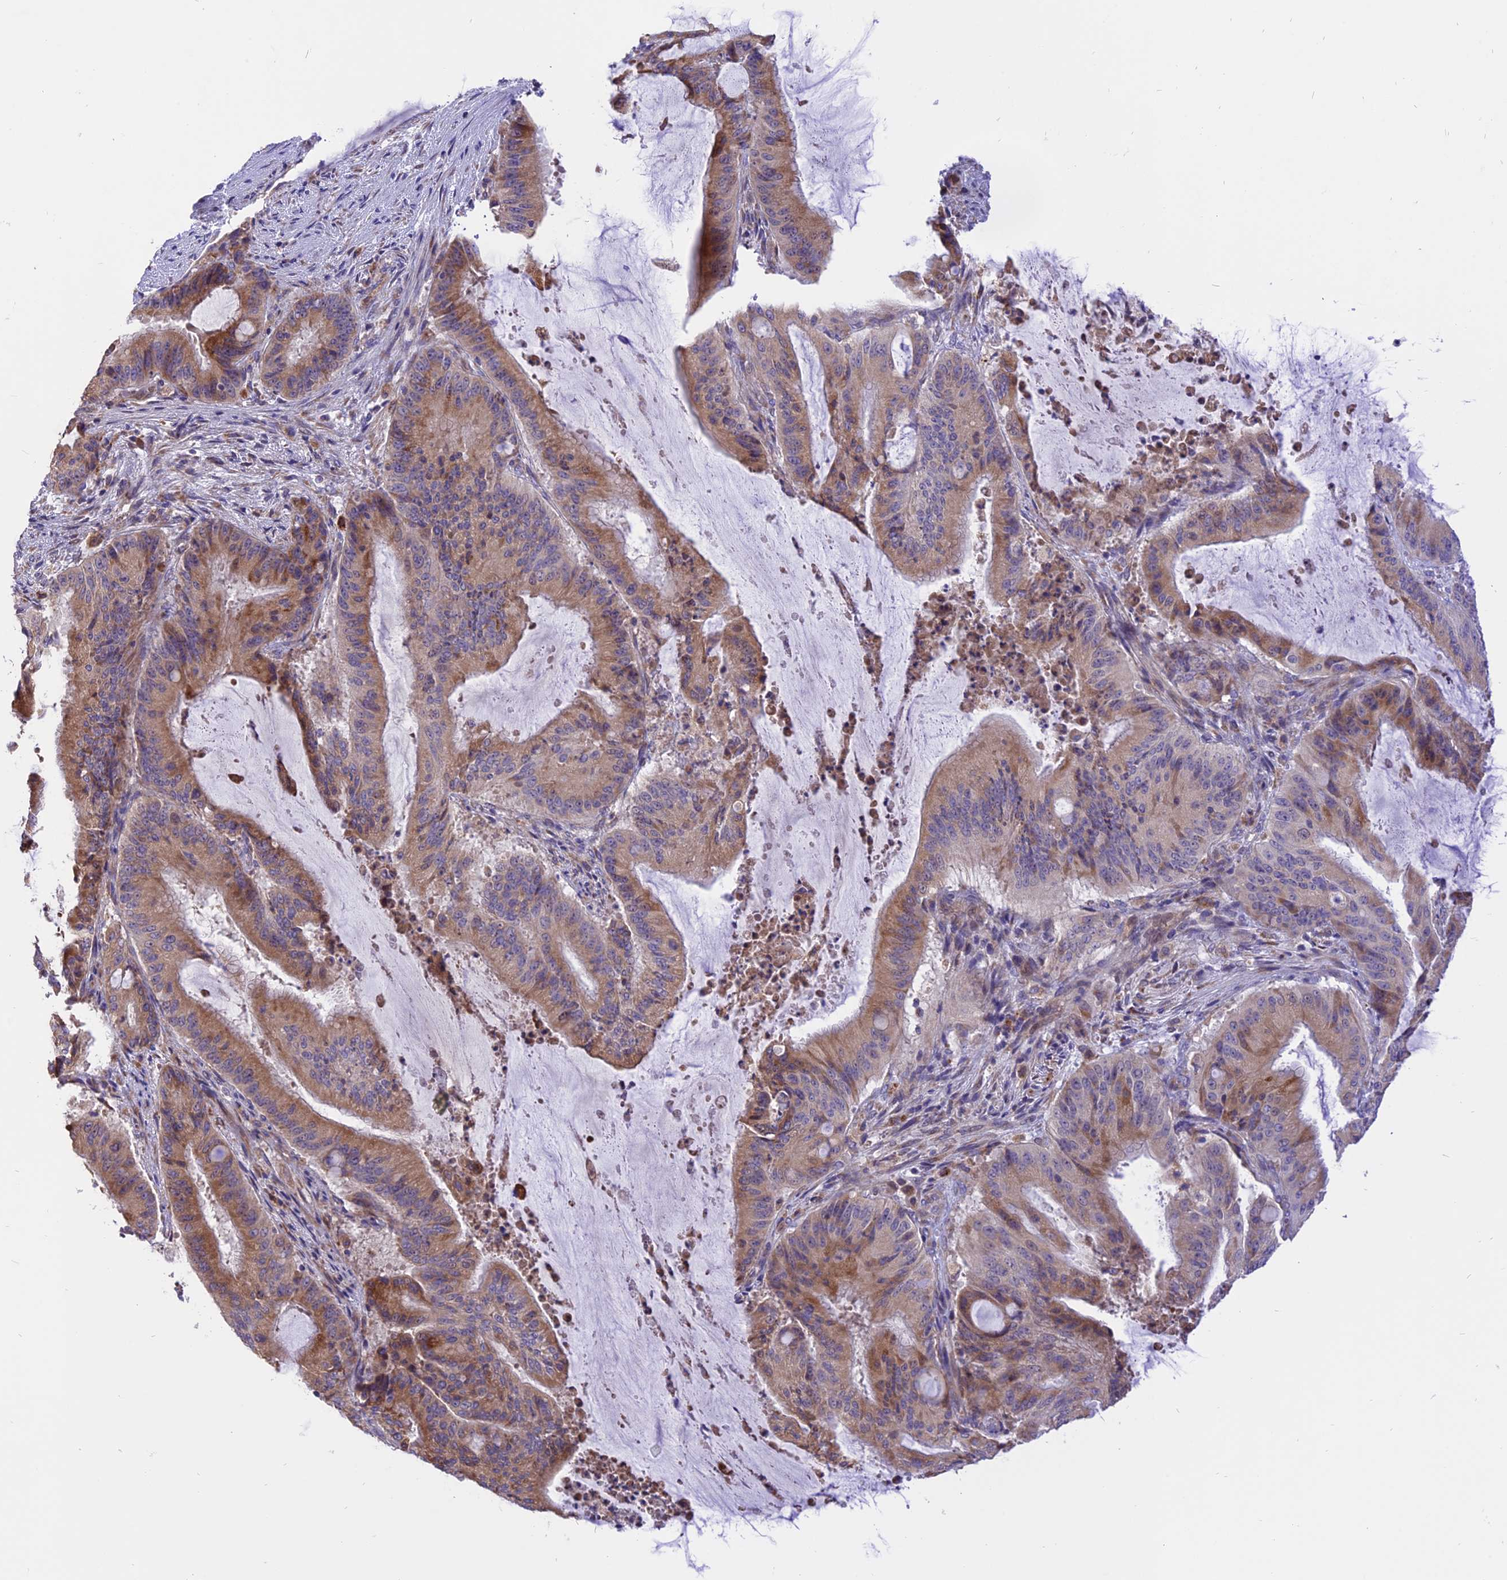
{"staining": {"intensity": "moderate", "quantity": ">75%", "location": "cytoplasmic/membranous"}, "tissue": "liver cancer", "cell_type": "Tumor cells", "image_type": "cancer", "snomed": [{"axis": "morphology", "description": "Normal tissue, NOS"}, {"axis": "morphology", "description": "Cholangiocarcinoma"}, {"axis": "topography", "description": "Liver"}, {"axis": "topography", "description": "Peripheral nerve tissue"}], "caption": "Liver cholangiocarcinoma tissue reveals moderate cytoplasmic/membranous positivity in approximately >75% of tumor cells, visualized by immunohistochemistry. The staining was performed using DAB (3,3'-diaminobenzidine) to visualize the protein expression in brown, while the nuclei were stained in blue with hematoxylin (Magnification: 20x).", "gene": "ARMCX6", "patient": {"sex": "female", "age": 73}}